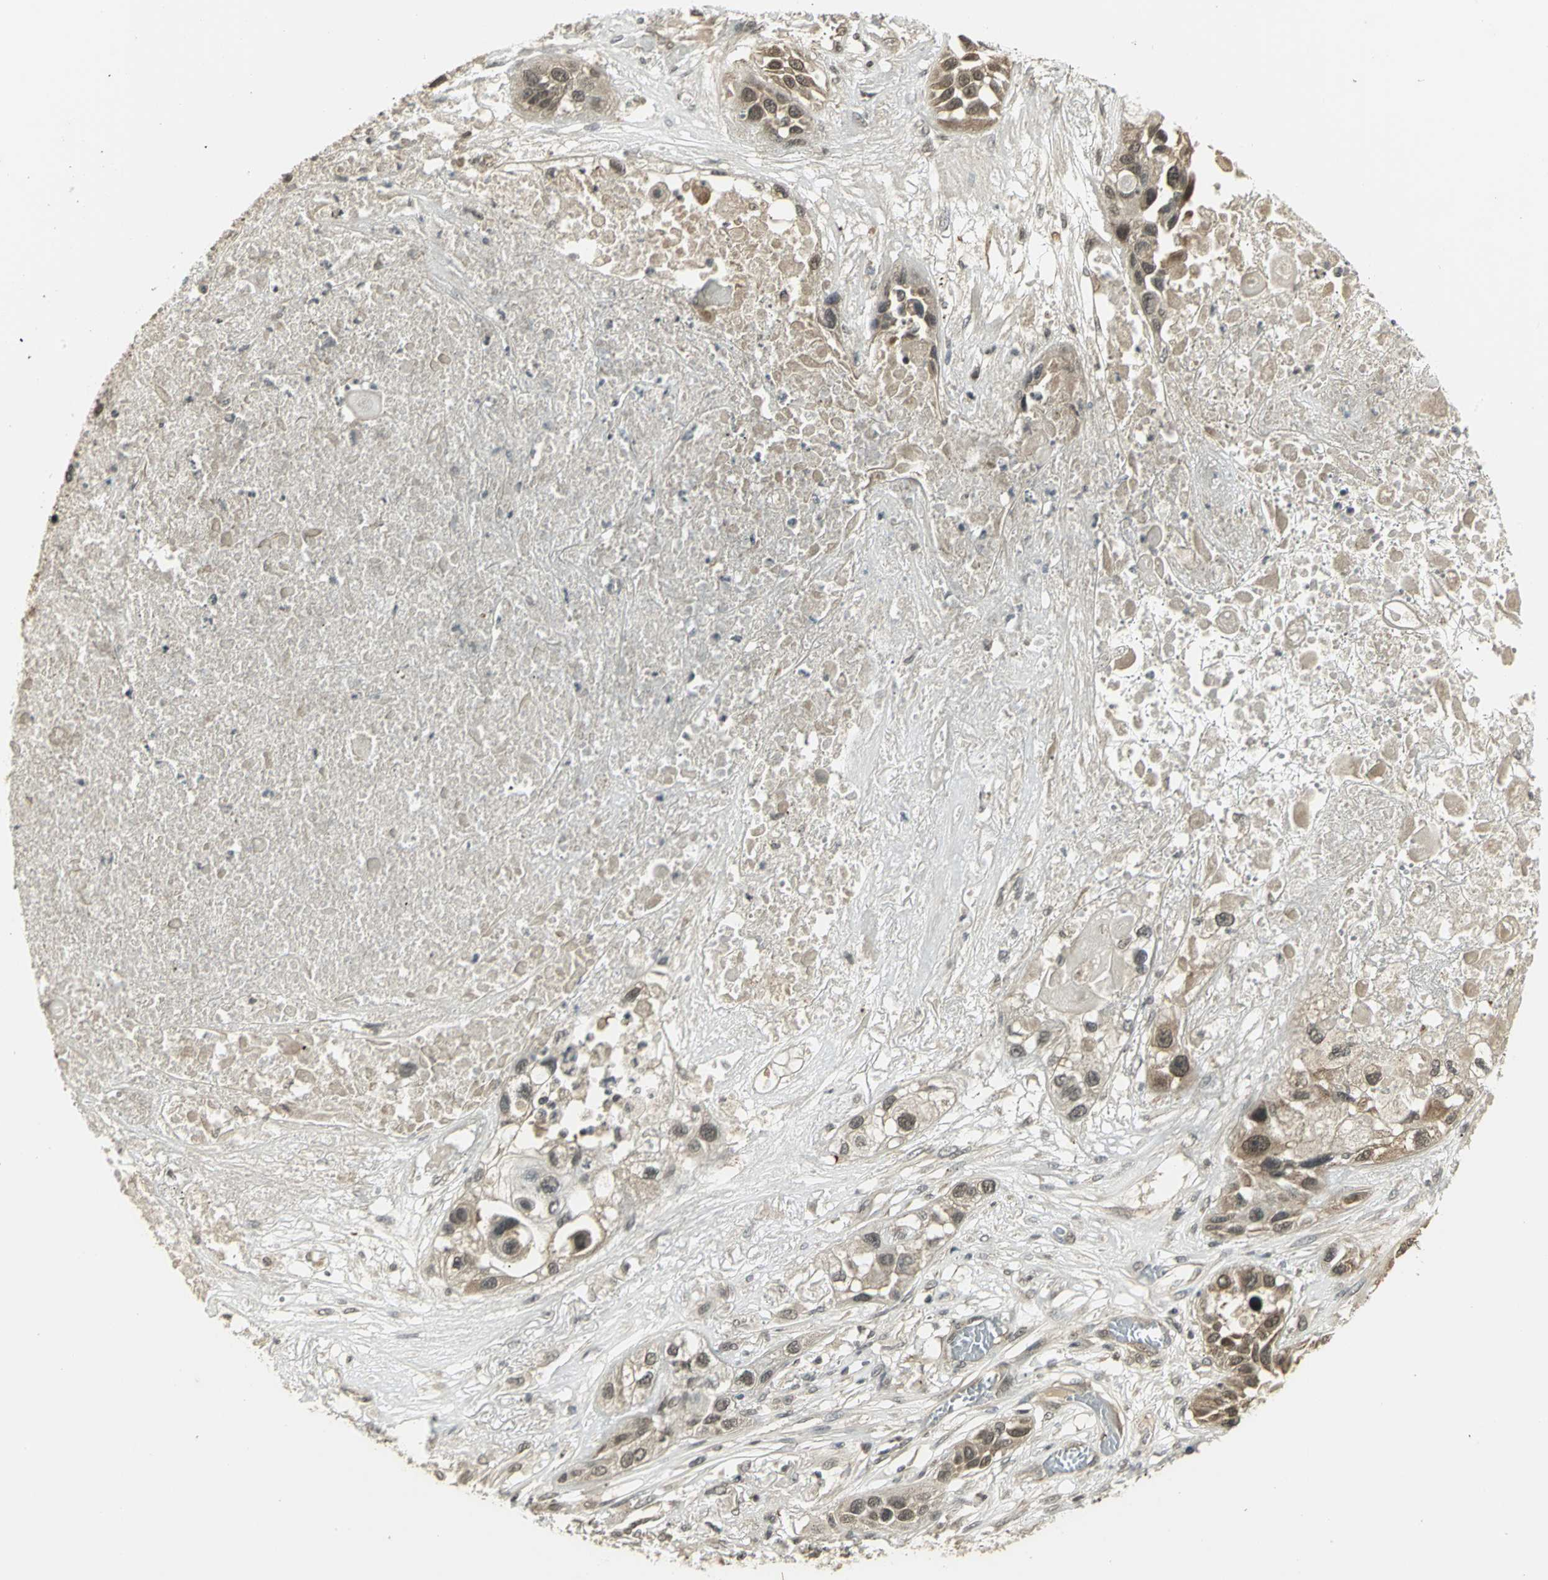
{"staining": {"intensity": "weak", "quantity": ">75%", "location": "cytoplasmic/membranous"}, "tissue": "lung cancer", "cell_type": "Tumor cells", "image_type": "cancer", "snomed": [{"axis": "morphology", "description": "Squamous cell carcinoma, NOS"}, {"axis": "topography", "description": "Lung"}], "caption": "Lung cancer (squamous cell carcinoma) stained with a protein marker displays weak staining in tumor cells.", "gene": "CDC34", "patient": {"sex": "male", "age": 71}}